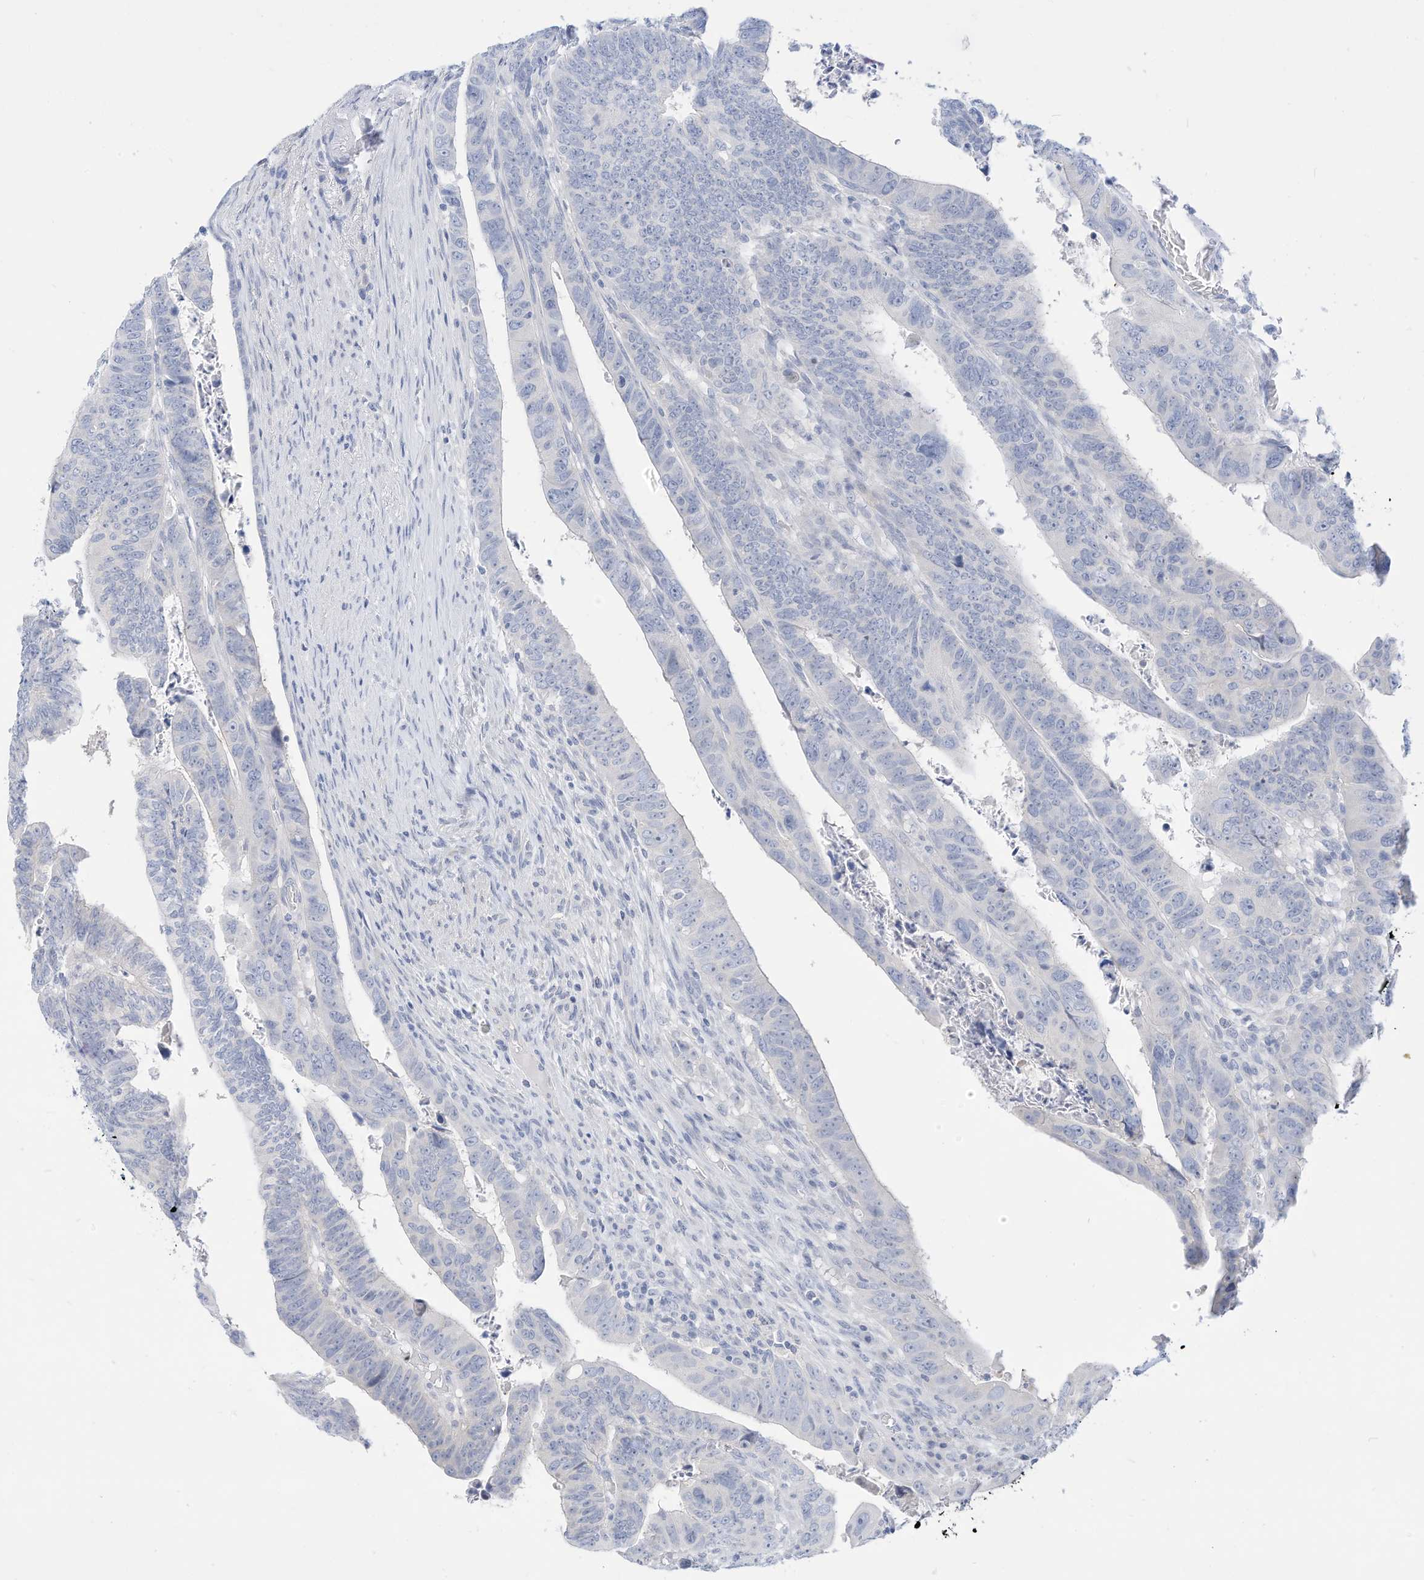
{"staining": {"intensity": "negative", "quantity": "none", "location": "none"}, "tissue": "colorectal cancer", "cell_type": "Tumor cells", "image_type": "cancer", "snomed": [{"axis": "morphology", "description": "Normal tissue, NOS"}, {"axis": "morphology", "description": "Adenocarcinoma, NOS"}, {"axis": "topography", "description": "Rectum"}], "caption": "Immunohistochemical staining of colorectal cancer exhibits no significant expression in tumor cells.", "gene": "SPOCD1", "patient": {"sex": "female", "age": 65}}